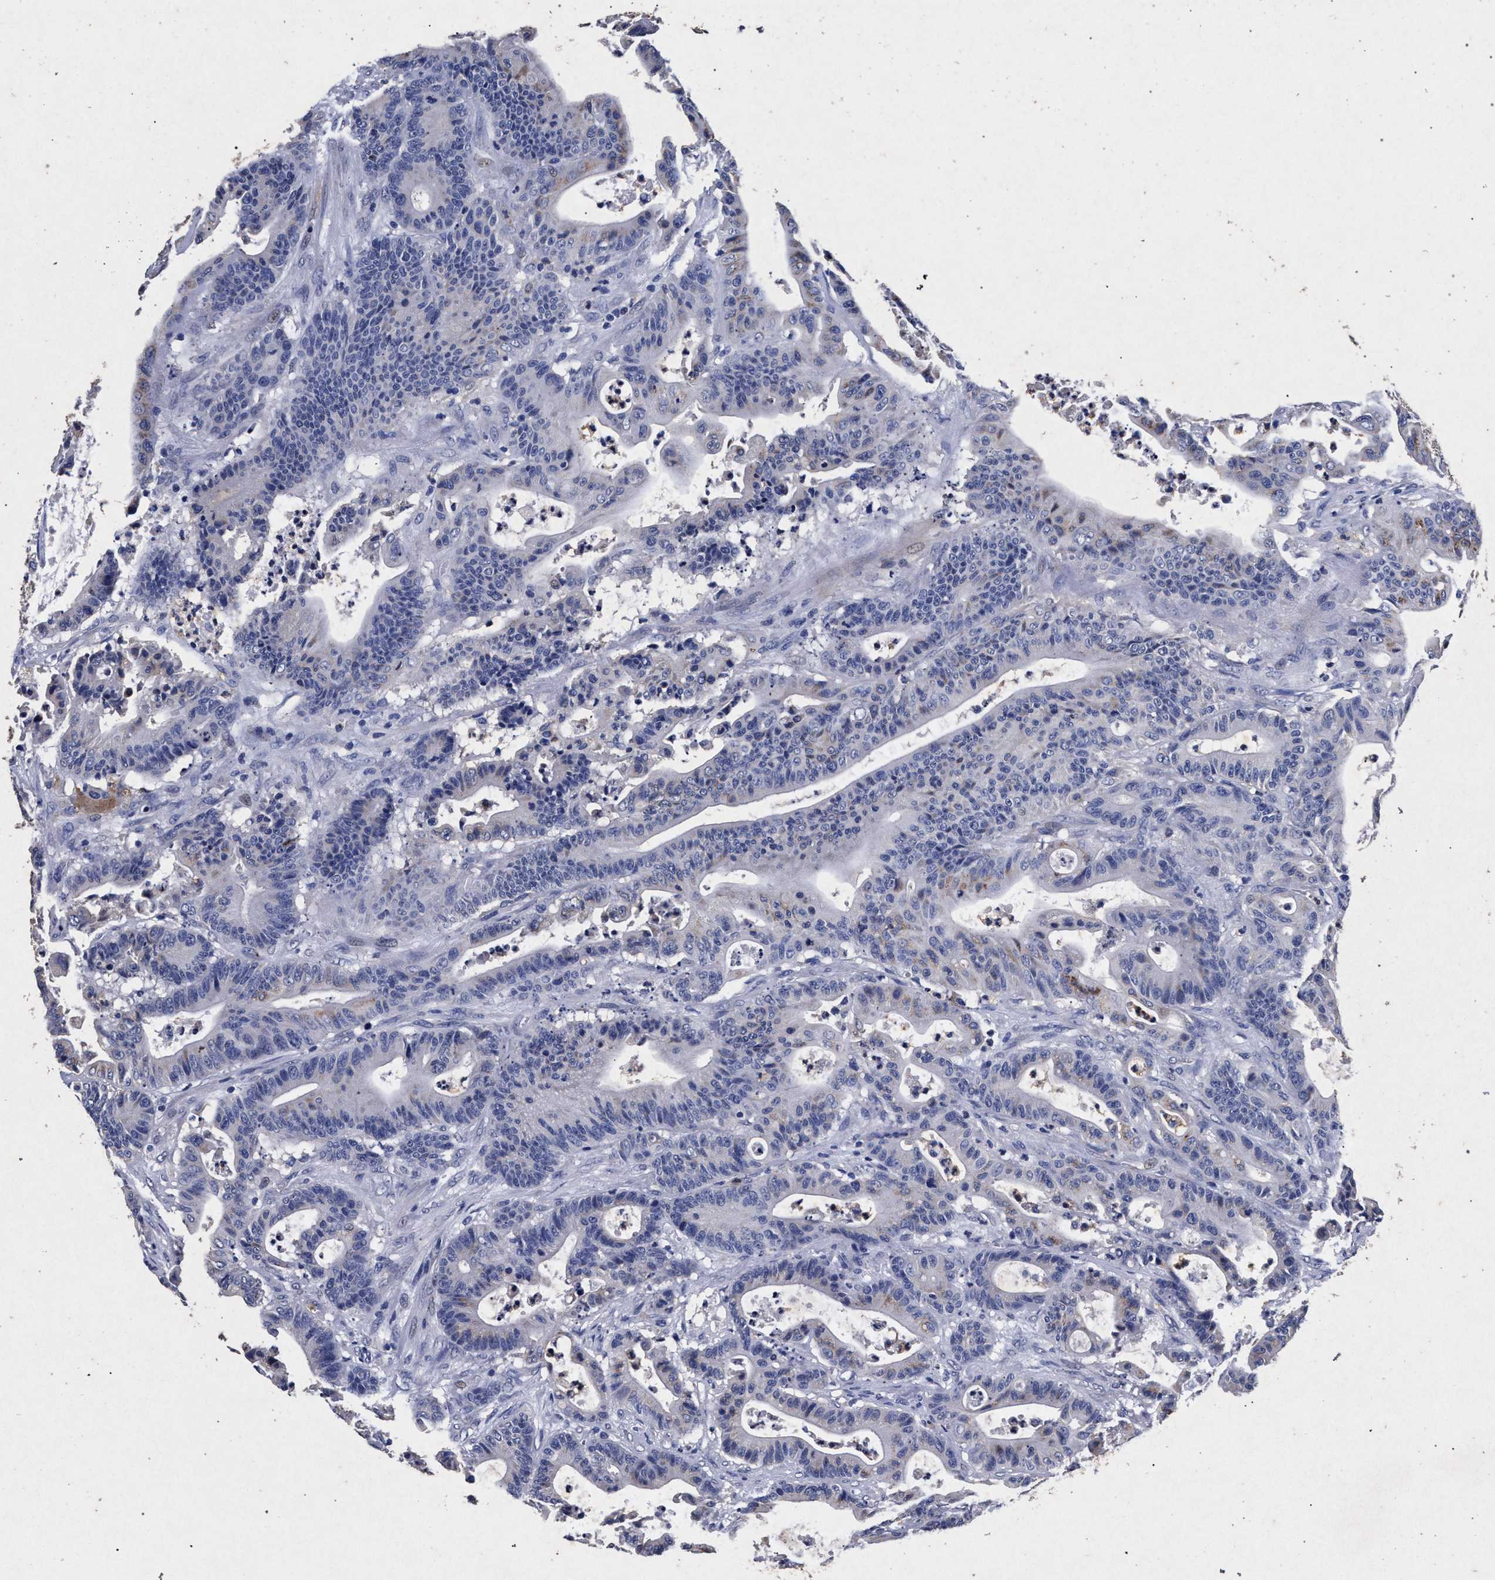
{"staining": {"intensity": "weak", "quantity": "<25%", "location": "cytoplasmic/membranous"}, "tissue": "colorectal cancer", "cell_type": "Tumor cells", "image_type": "cancer", "snomed": [{"axis": "morphology", "description": "Adenocarcinoma, NOS"}, {"axis": "topography", "description": "Colon"}], "caption": "This image is of colorectal adenocarcinoma stained with immunohistochemistry (IHC) to label a protein in brown with the nuclei are counter-stained blue. There is no staining in tumor cells.", "gene": "ATP1A2", "patient": {"sex": "female", "age": 84}}